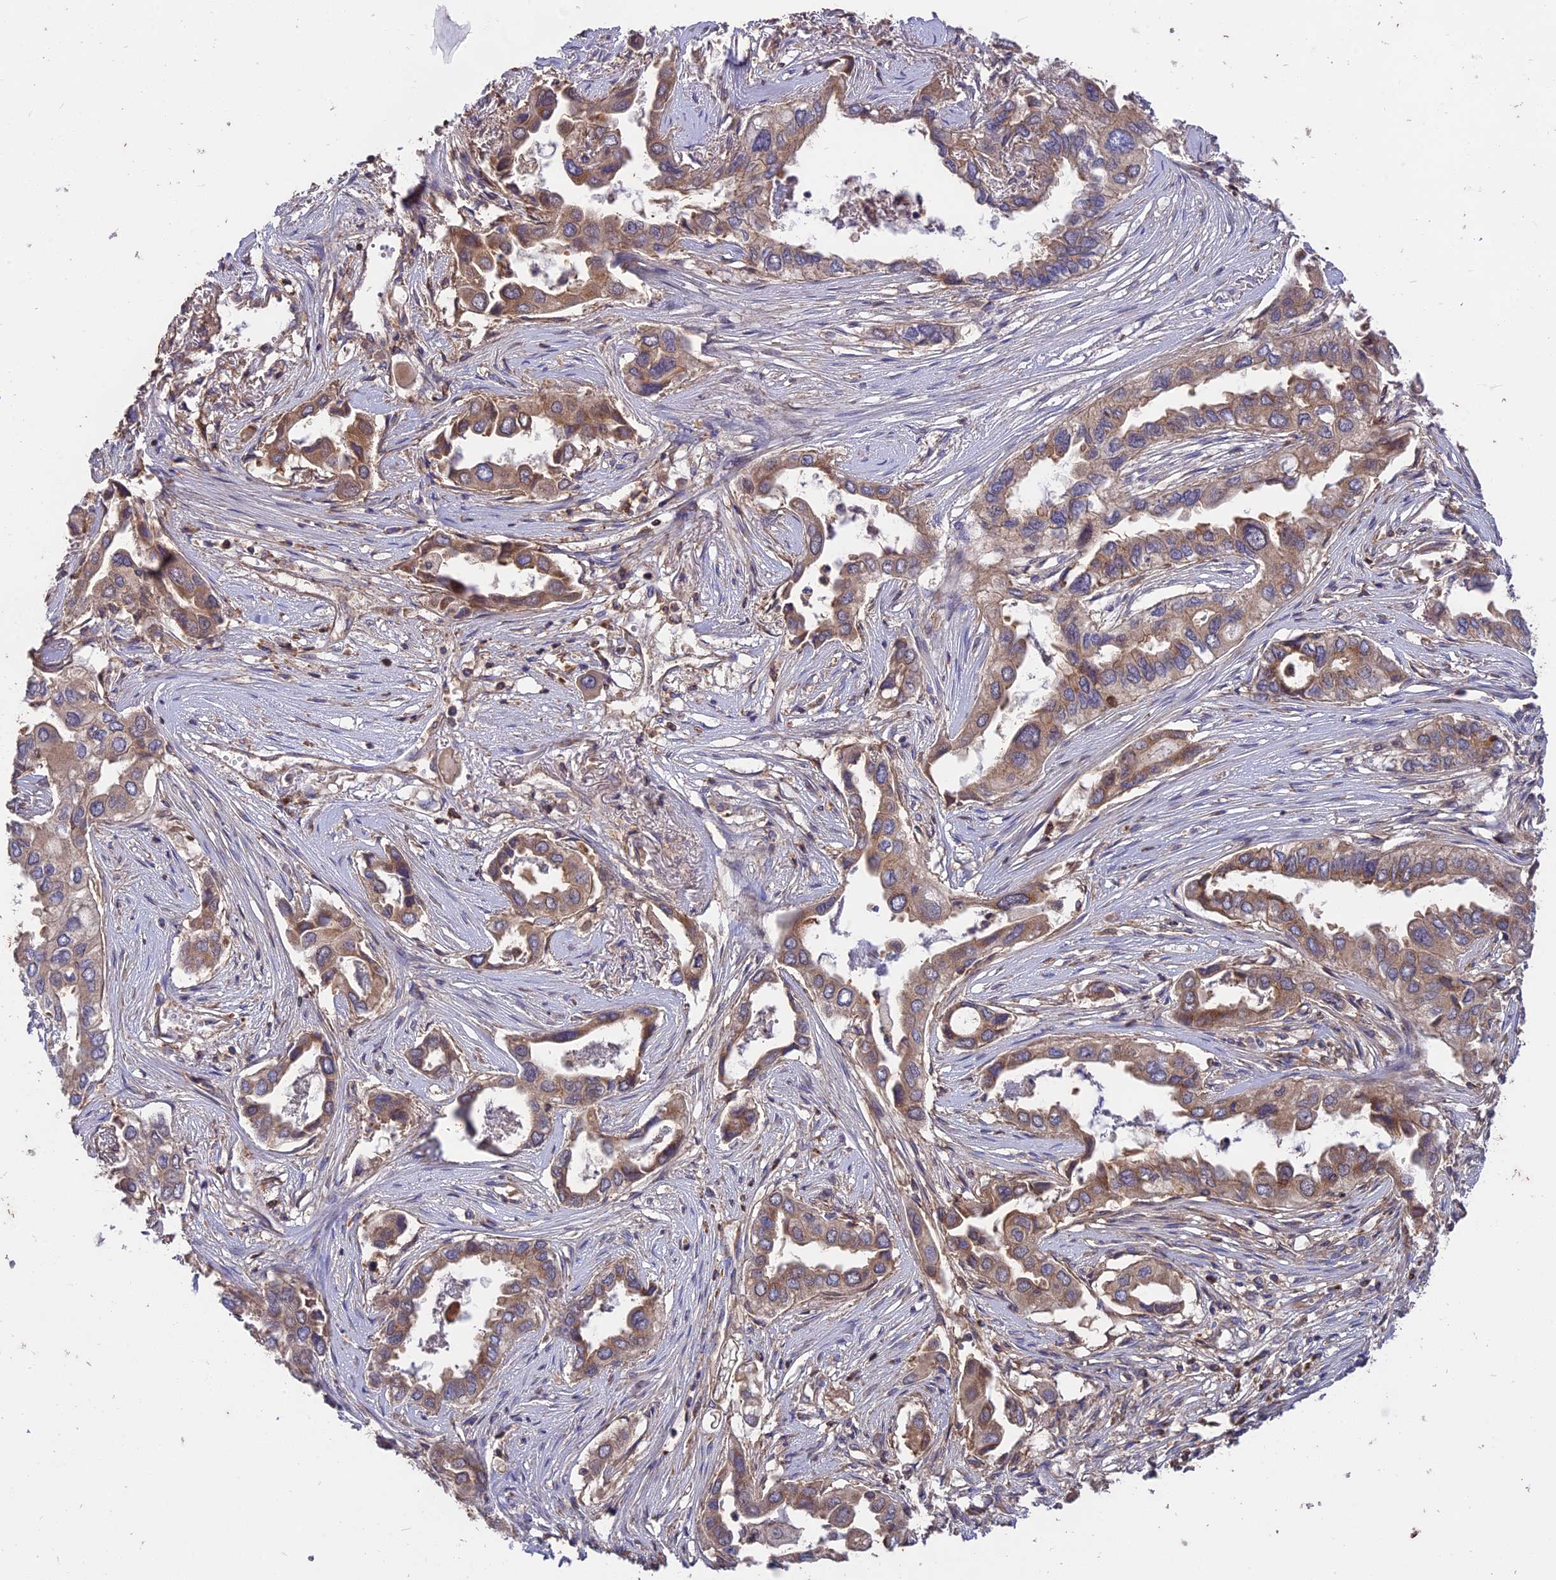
{"staining": {"intensity": "moderate", "quantity": ">75%", "location": "cytoplasmic/membranous"}, "tissue": "lung cancer", "cell_type": "Tumor cells", "image_type": "cancer", "snomed": [{"axis": "morphology", "description": "Adenocarcinoma, NOS"}, {"axis": "topography", "description": "Lung"}], "caption": "DAB immunohistochemical staining of adenocarcinoma (lung) demonstrates moderate cytoplasmic/membranous protein staining in about >75% of tumor cells.", "gene": "NUDT8", "patient": {"sex": "female", "age": 76}}